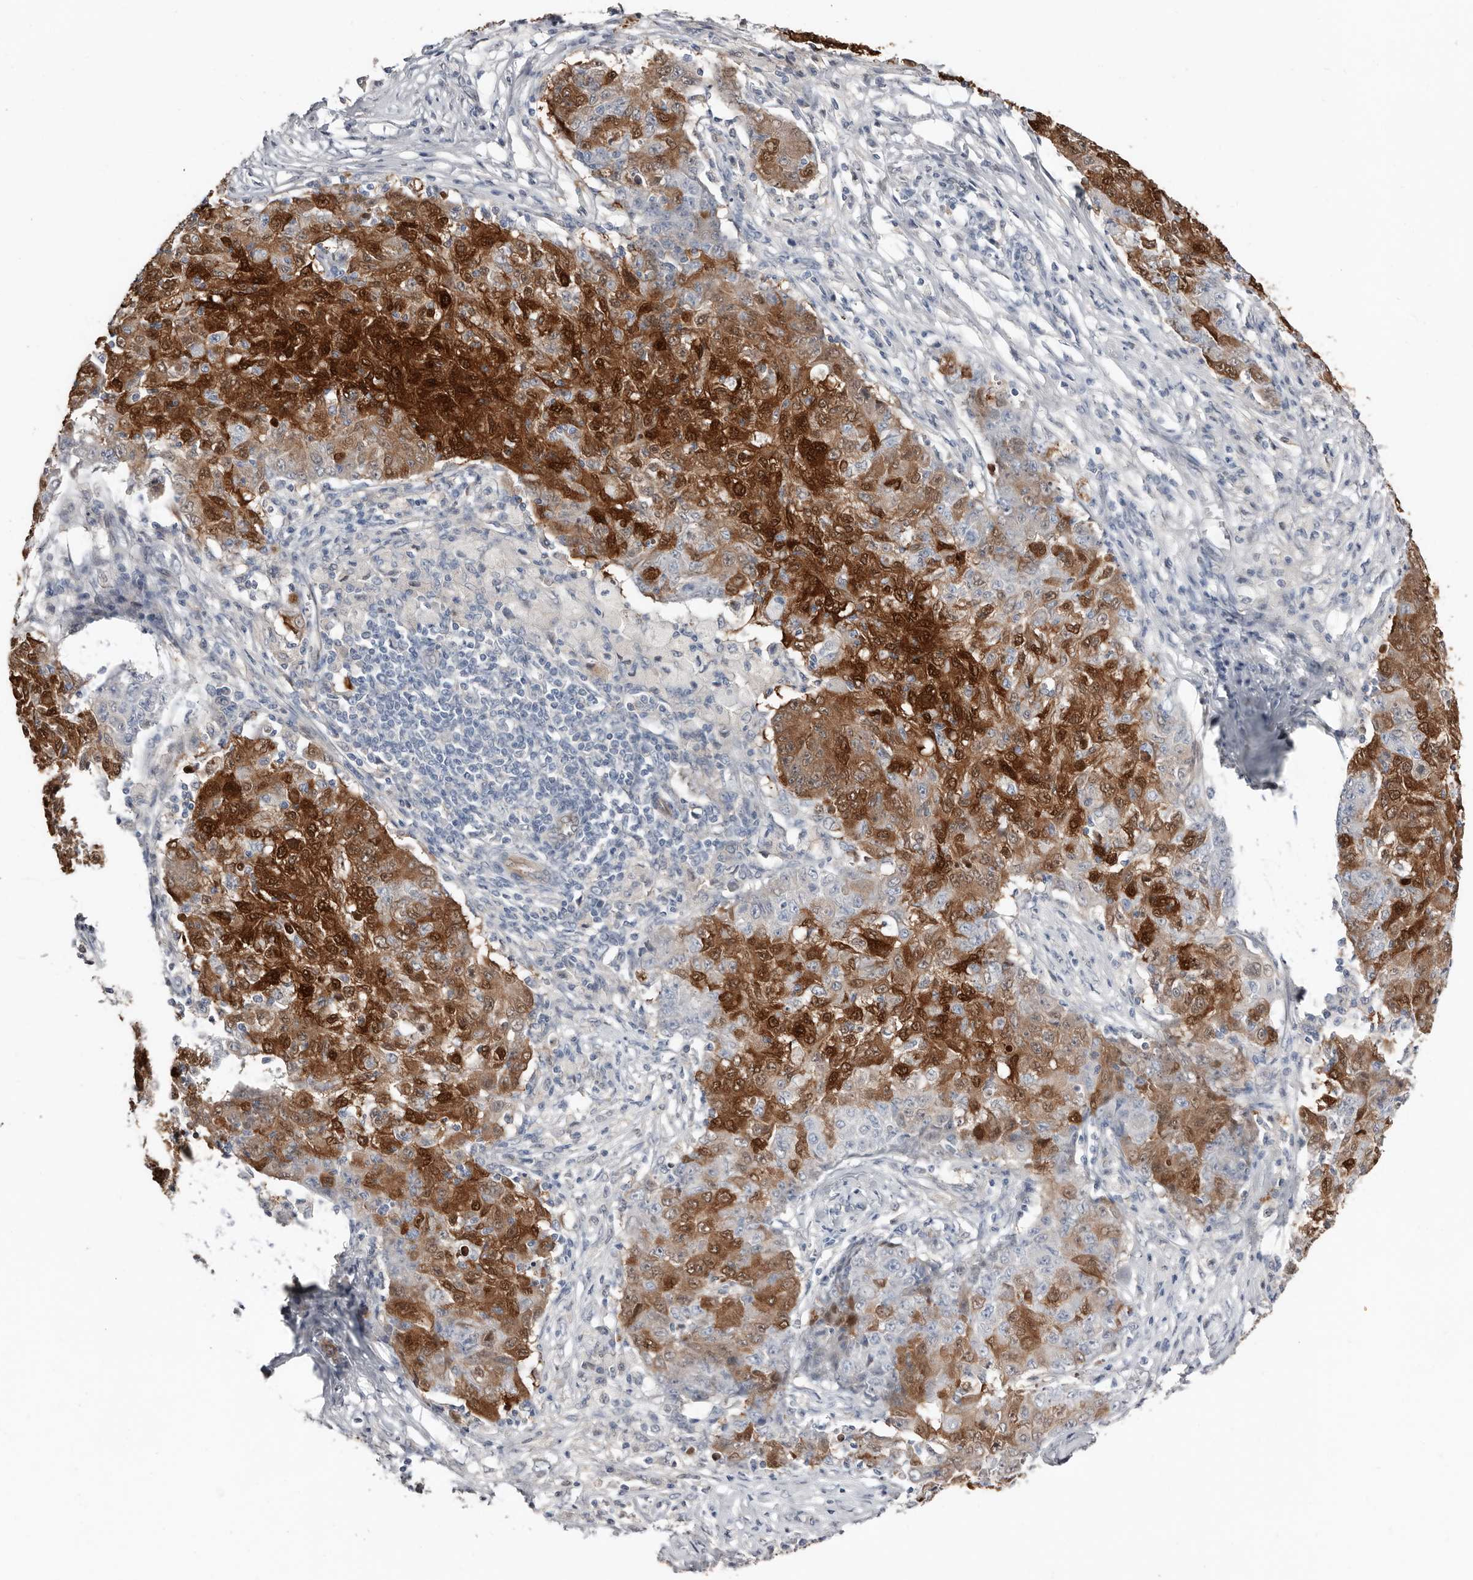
{"staining": {"intensity": "strong", "quantity": ">75%", "location": "cytoplasmic/membranous,nuclear"}, "tissue": "ovarian cancer", "cell_type": "Tumor cells", "image_type": "cancer", "snomed": [{"axis": "morphology", "description": "Carcinoma, endometroid"}, {"axis": "topography", "description": "Ovary"}], "caption": "DAB (3,3'-diaminobenzidine) immunohistochemical staining of human ovarian cancer (endometroid carcinoma) demonstrates strong cytoplasmic/membranous and nuclear protein expression in about >75% of tumor cells.", "gene": "ASRGL1", "patient": {"sex": "female", "age": 42}}